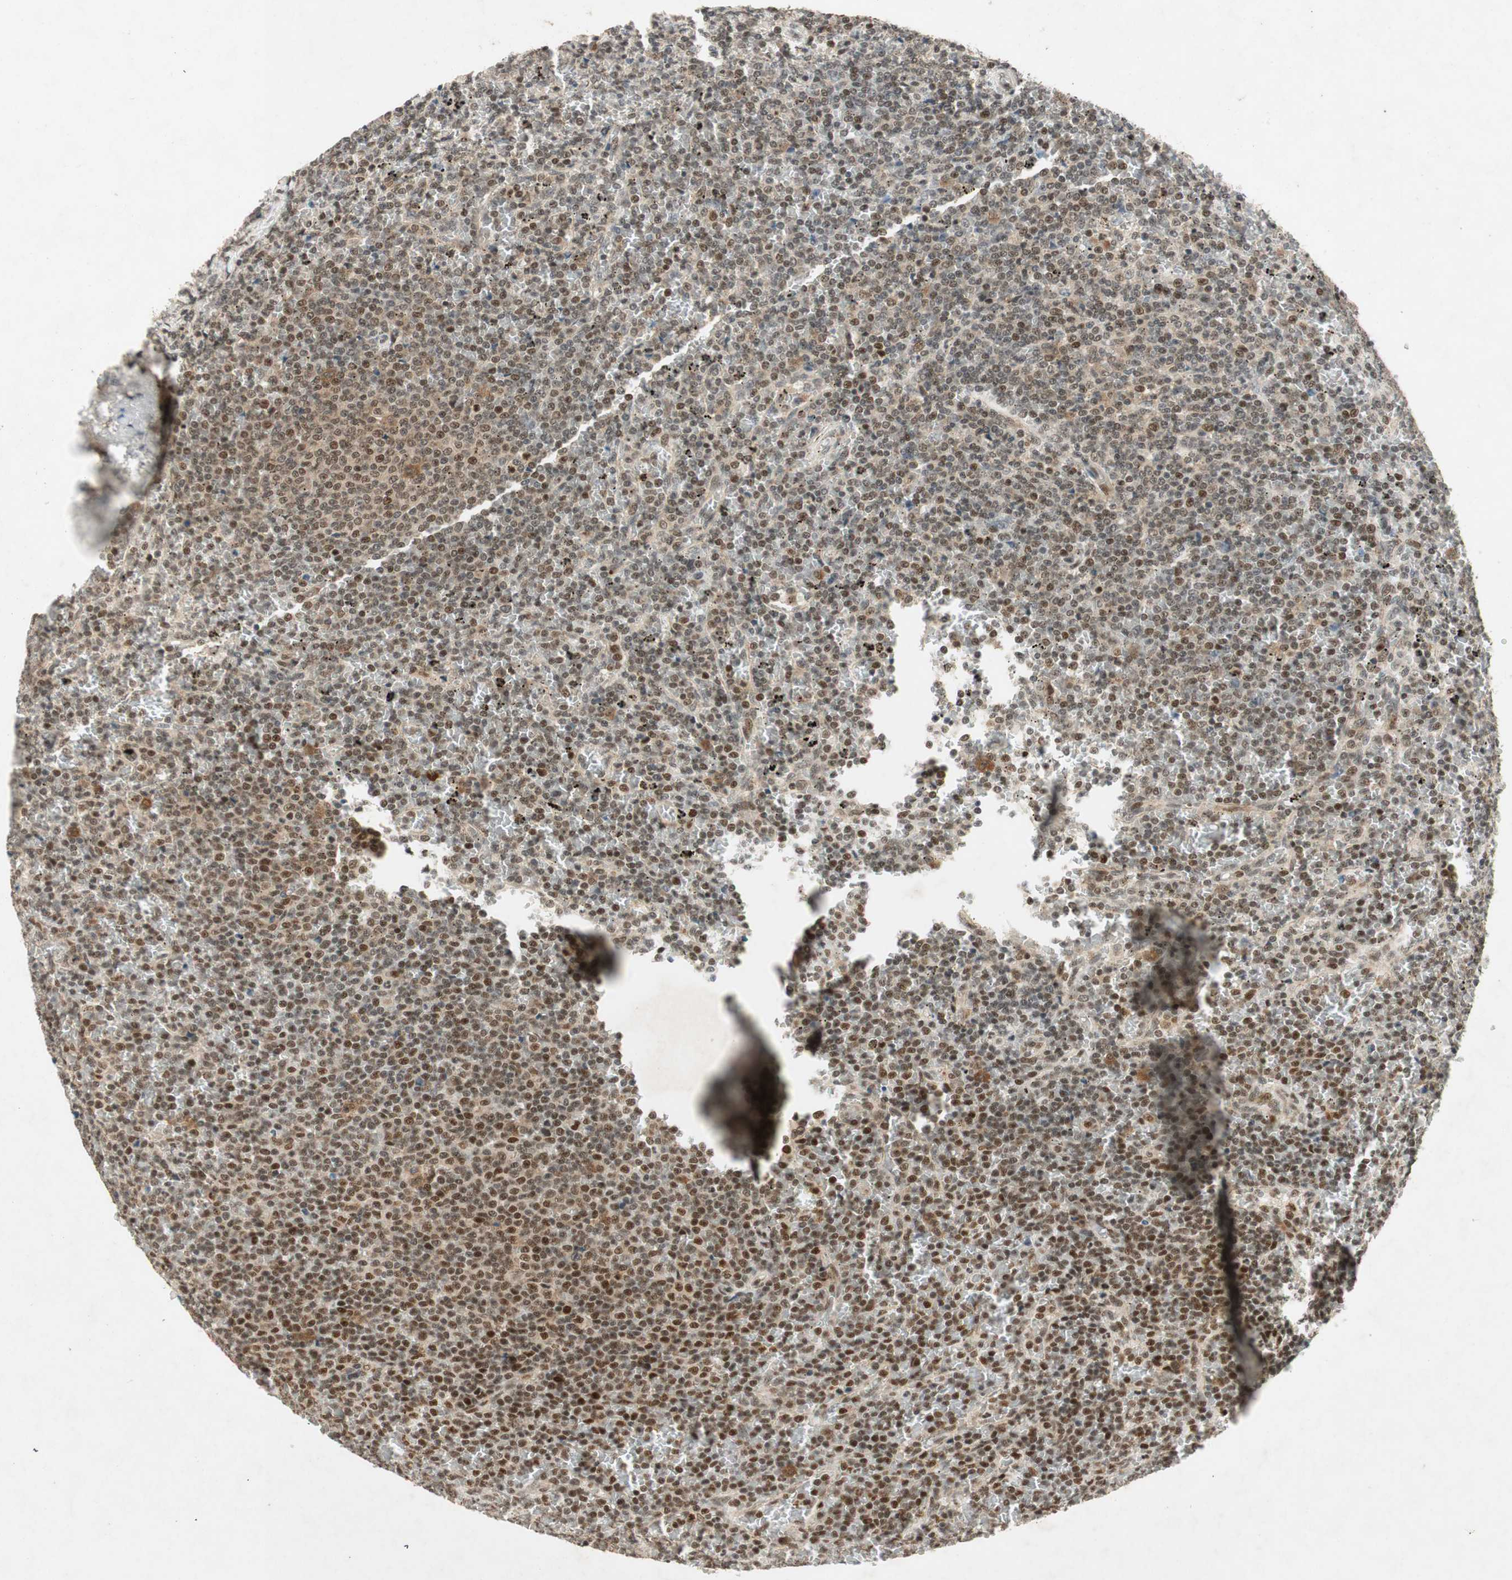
{"staining": {"intensity": "strong", "quantity": ">75%", "location": "nuclear"}, "tissue": "lymphoma", "cell_type": "Tumor cells", "image_type": "cancer", "snomed": [{"axis": "morphology", "description": "Malignant lymphoma, non-Hodgkin's type, Low grade"}, {"axis": "topography", "description": "Spleen"}], "caption": "A high amount of strong nuclear staining is identified in about >75% of tumor cells in malignant lymphoma, non-Hodgkin's type (low-grade) tissue.", "gene": "NCBP3", "patient": {"sex": "female", "age": 77}}